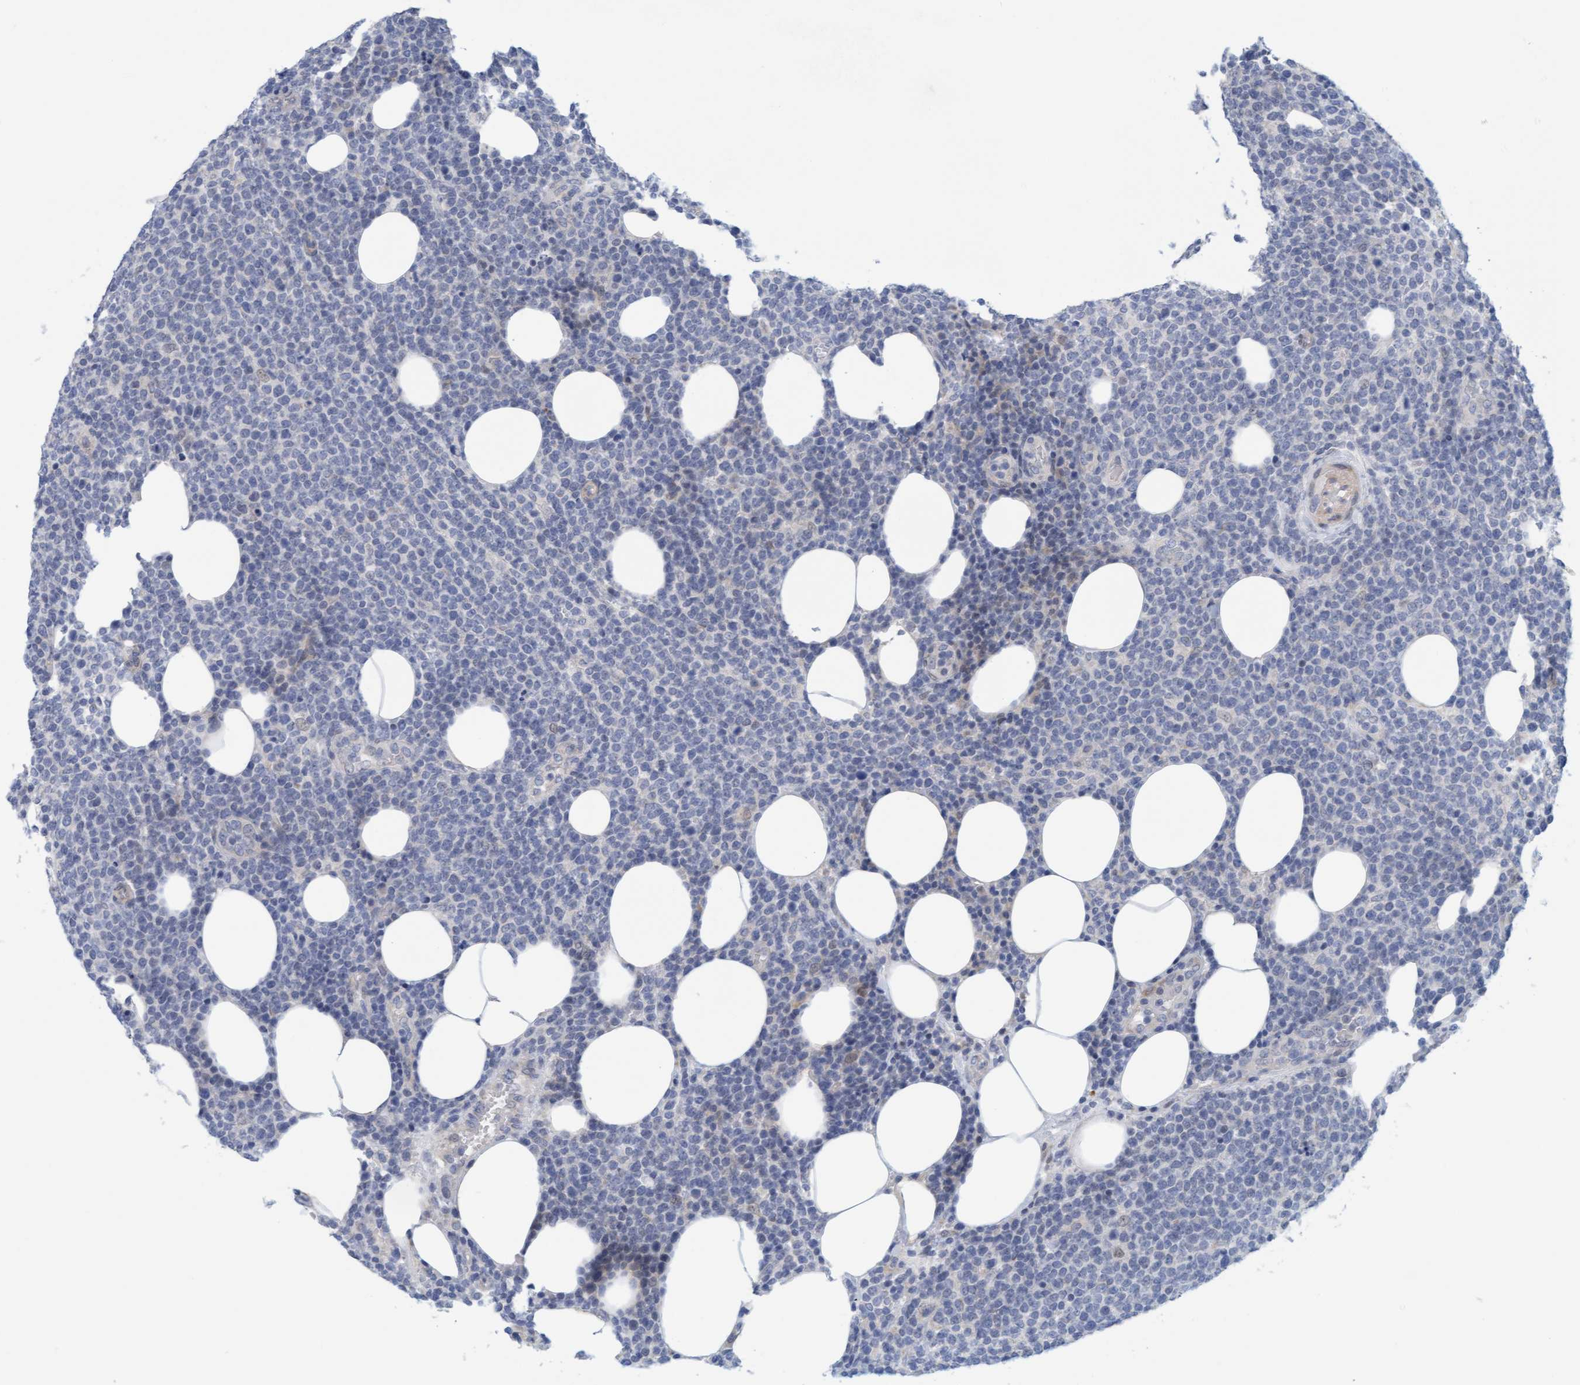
{"staining": {"intensity": "negative", "quantity": "none", "location": "none"}, "tissue": "lymphoma", "cell_type": "Tumor cells", "image_type": "cancer", "snomed": [{"axis": "morphology", "description": "Malignant lymphoma, non-Hodgkin's type, High grade"}, {"axis": "topography", "description": "Lymph node"}], "caption": "Tumor cells show no significant expression in high-grade malignant lymphoma, non-Hodgkin's type.", "gene": "ZC3H3", "patient": {"sex": "male", "age": 61}}